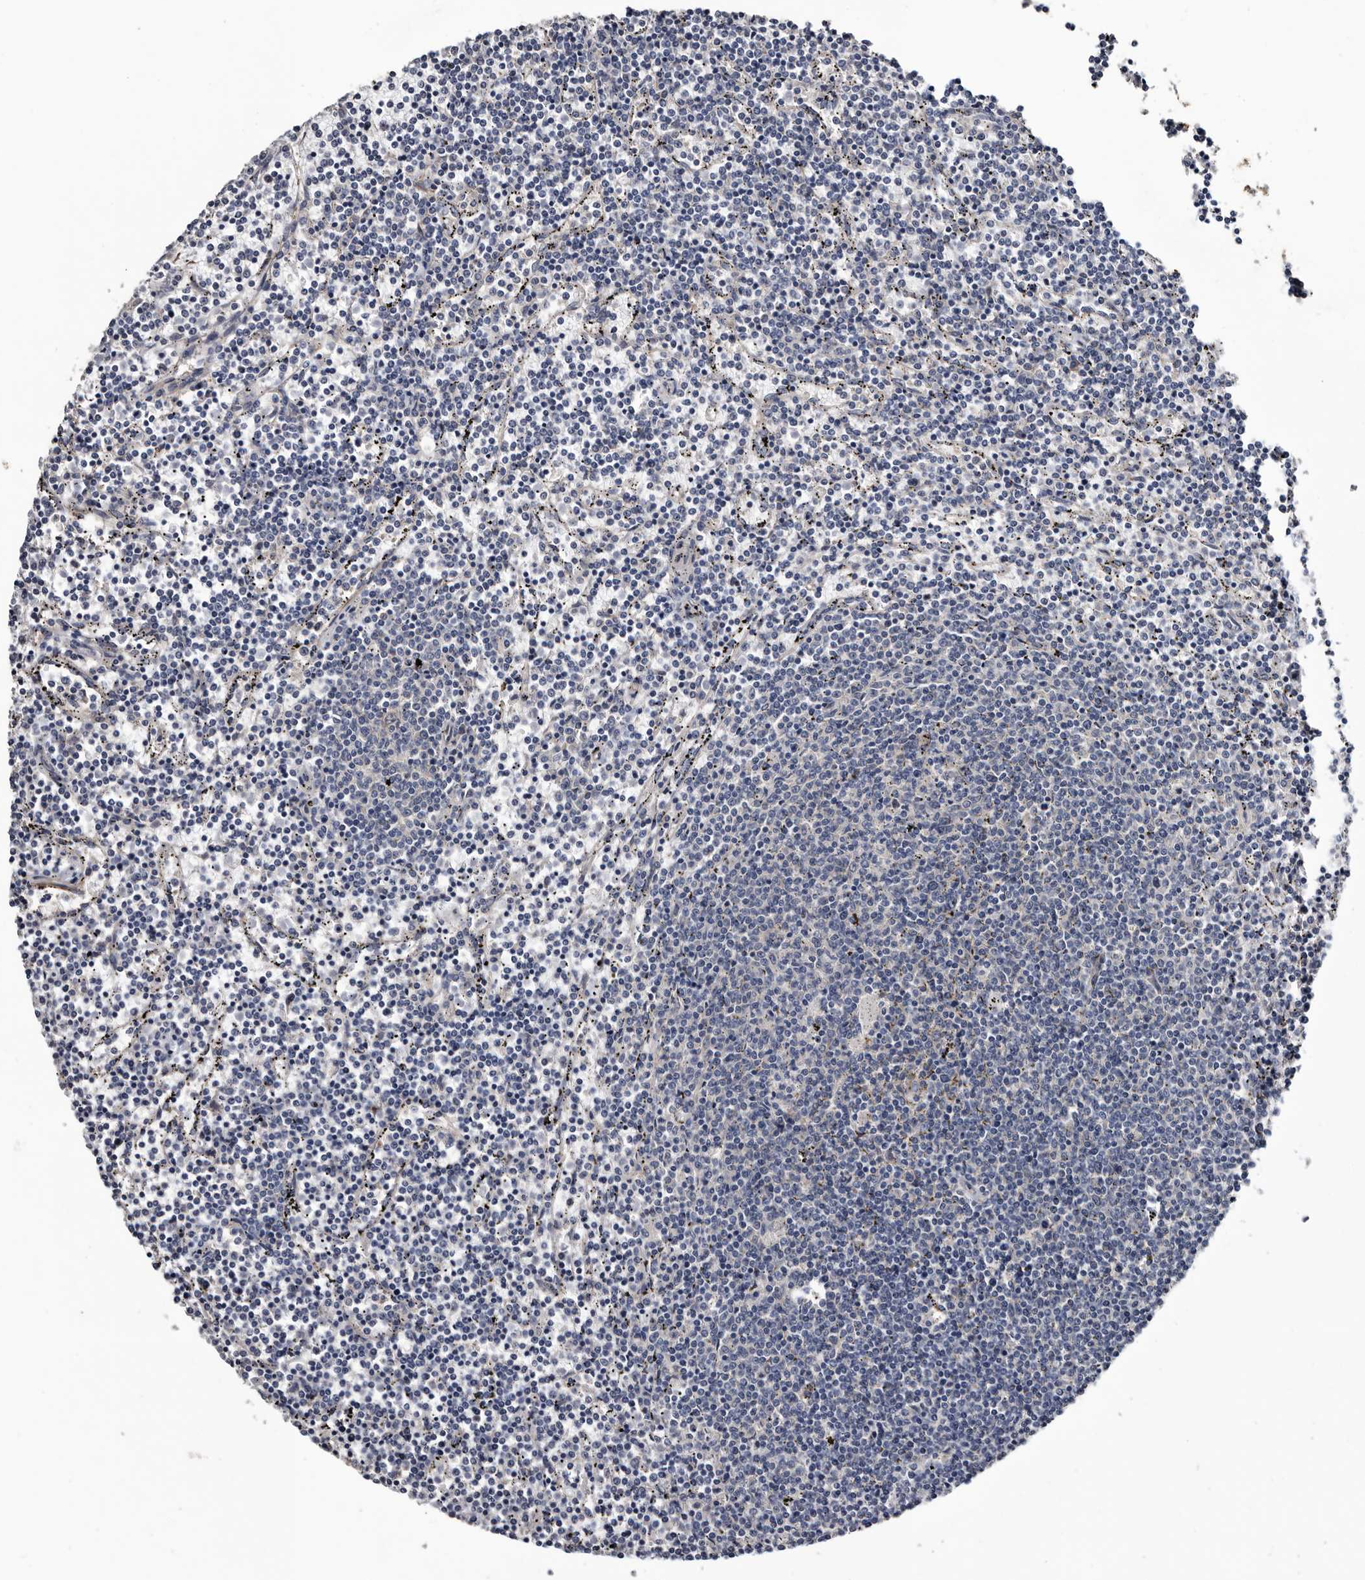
{"staining": {"intensity": "negative", "quantity": "none", "location": "none"}, "tissue": "lymphoma", "cell_type": "Tumor cells", "image_type": "cancer", "snomed": [{"axis": "morphology", "description": "Malignant lymphoma, non-Hodgkin's type, Low grade"}, {"axis": "topography", "description": "Spleen"}], "caption": "This is an immunohistochemistry (IHC) image of human malignant lymphoma, non-Hodgkin's type (low-grade). There is no staining in tumor cells.", "gene": "IARS1", "patient": {"sex": "female", "age": 50}}